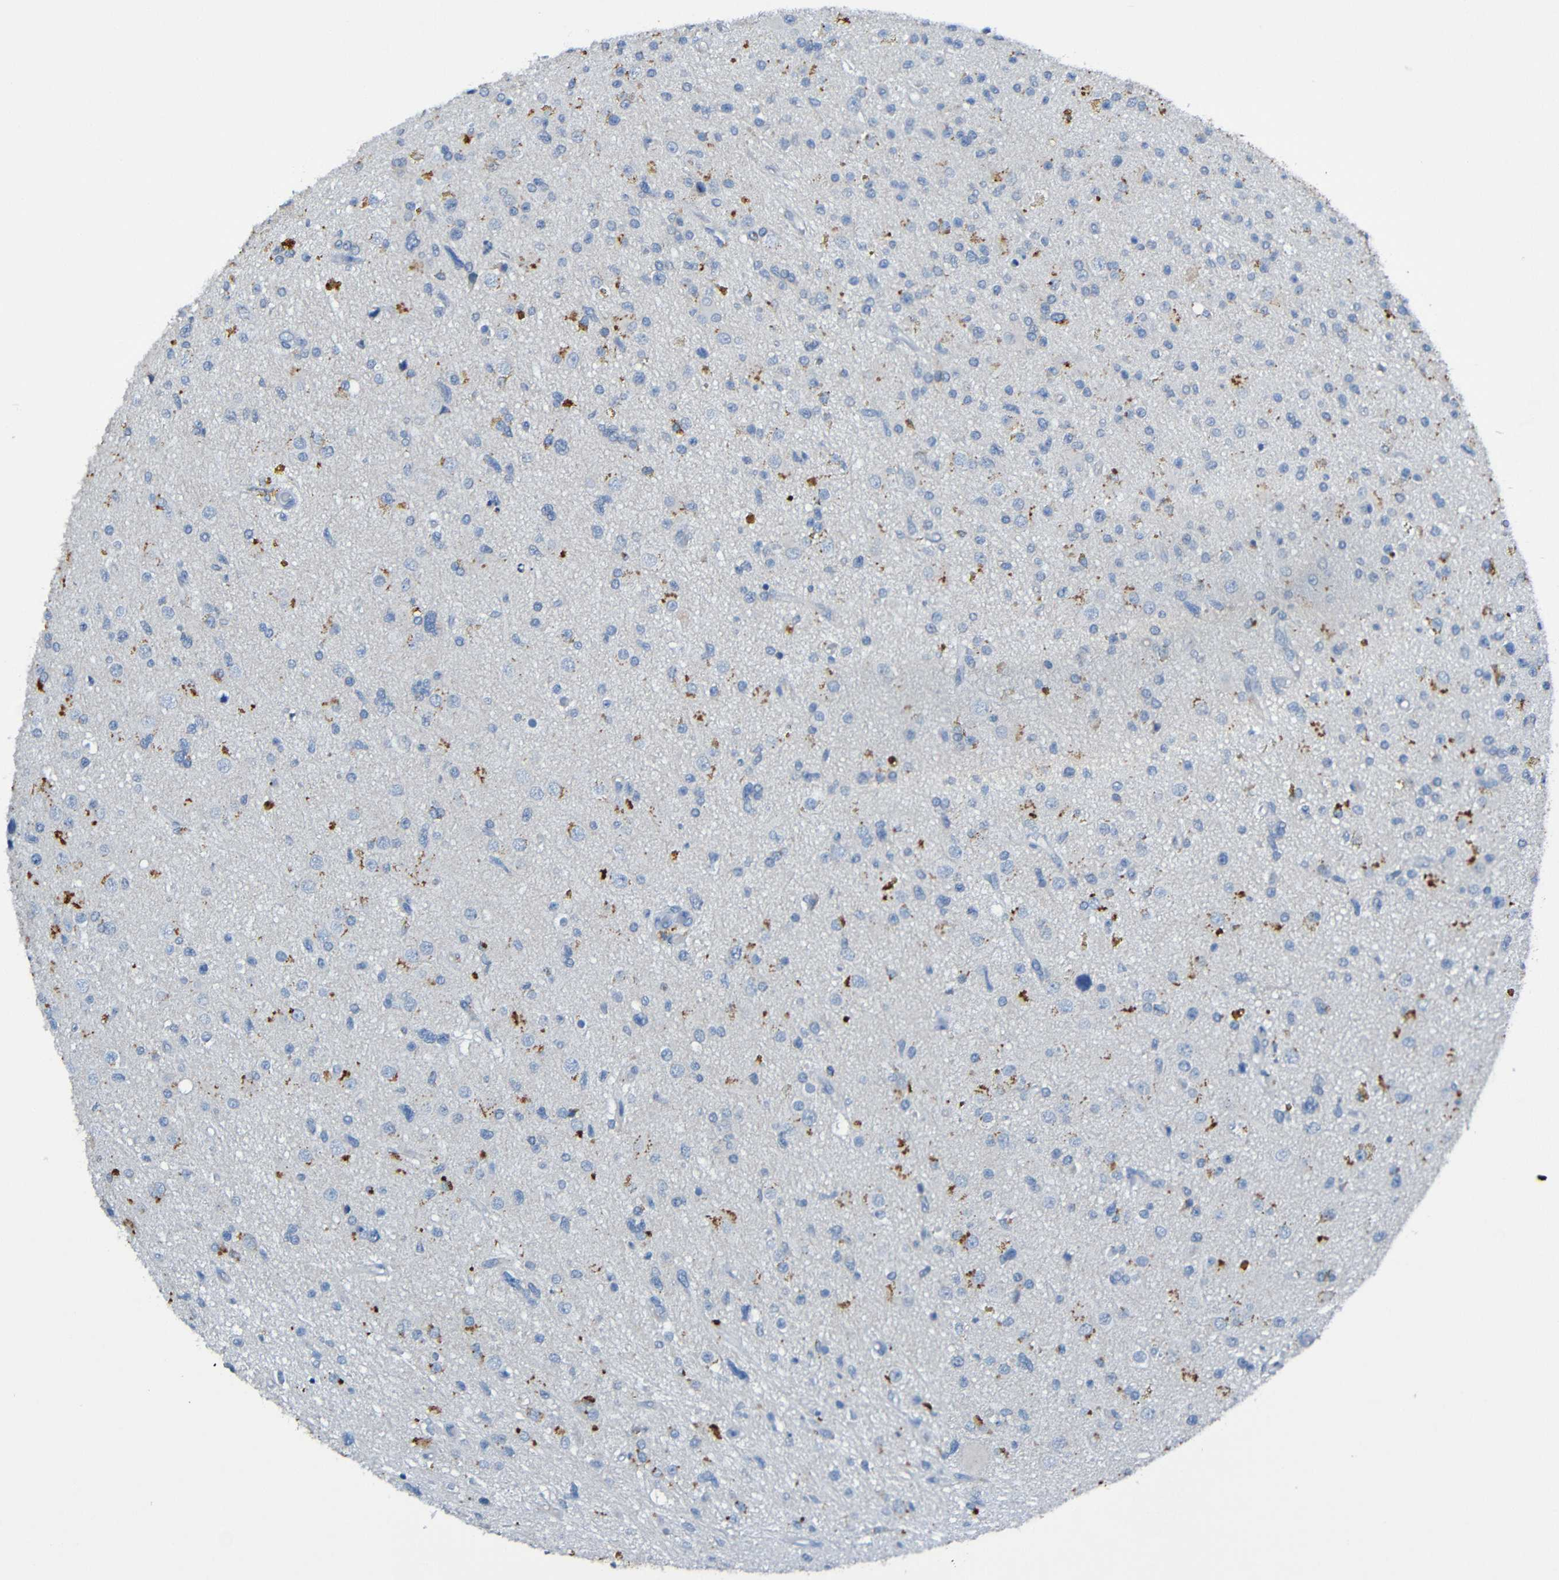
{"staining": {"intensity": "negative", "quantity": "none", "location": "none"}, "tissue": "glioma", "cell_type": "Tumor cells", "image_type": "cancer", "snomed": [{"axis": "morphology", "description": "Glioma, malignant, High grade"}, {"axis": "topography", "description": "Brain"}], "caption": "Tumor cells are negative for protein expression in human malignant high-grade glioma. Brightfield microscopy of immunohistochemistry stained with DAB (3,3'-diaminobenzidine) (brown) and hematoxylin (blue), captured at high magnification.", "gene": "LRRC70", "patient": {"sex": "male", "age": 33}}